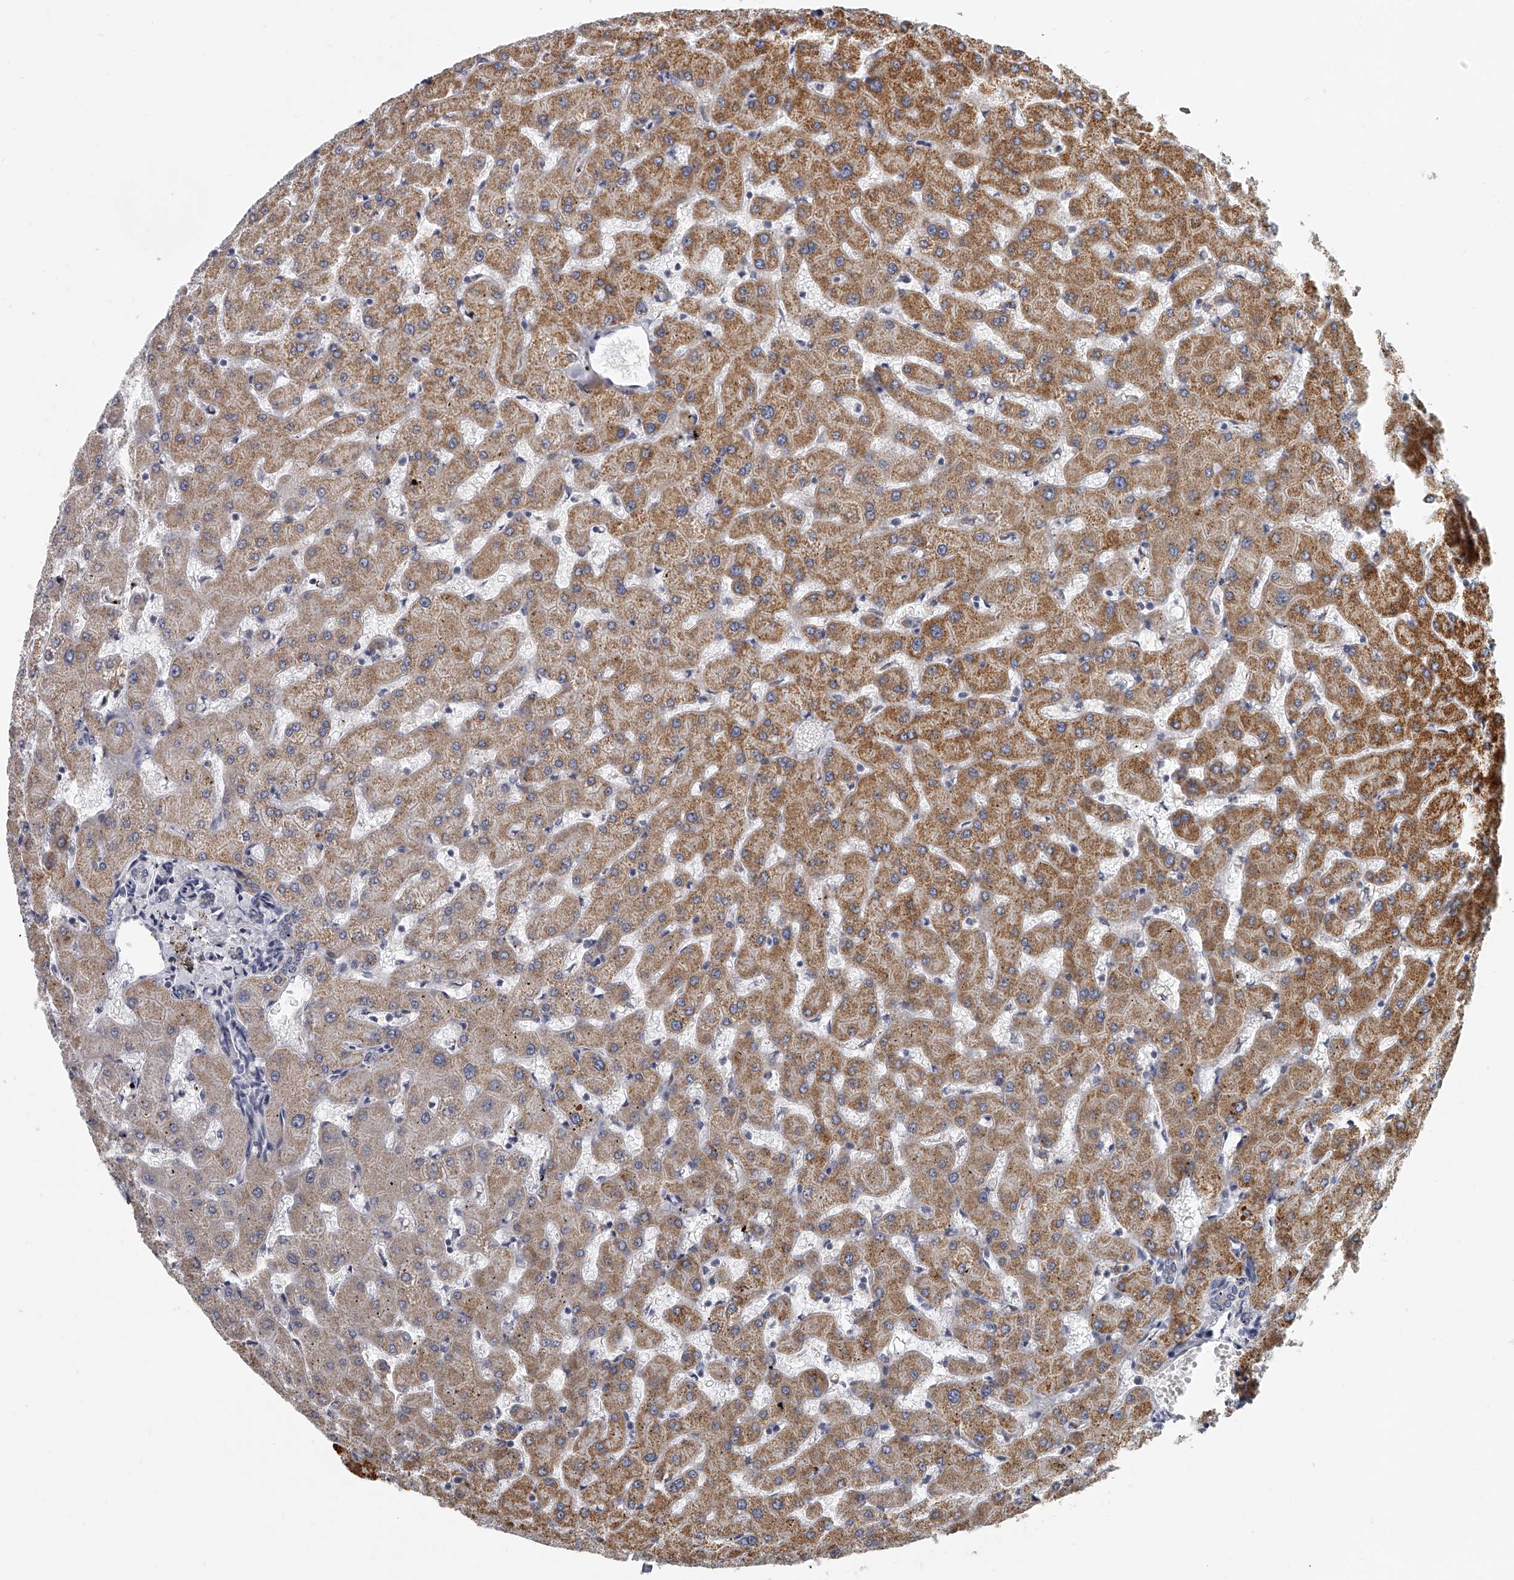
{"staining": {"intensity": "weak", "quantity": "25%-75%", "location": "cytoplasmic/membranous"}, "tissue": "liver", "cell_type": "Cholangiocytes", "image_type": "normal", "snomed": [{"axis": "morphology", "description": "Normal tissue, NOS"}, {"axis": "topography", "description": "Liver"}], "caption": "Cholangiocytes exhibit low levels of weak cytoplasmic/membranous expression in about 25%-75% of cells in unremarkable human liver.", "gene": "KLHL7", "patient": {"sex": "female", "age": 63}}